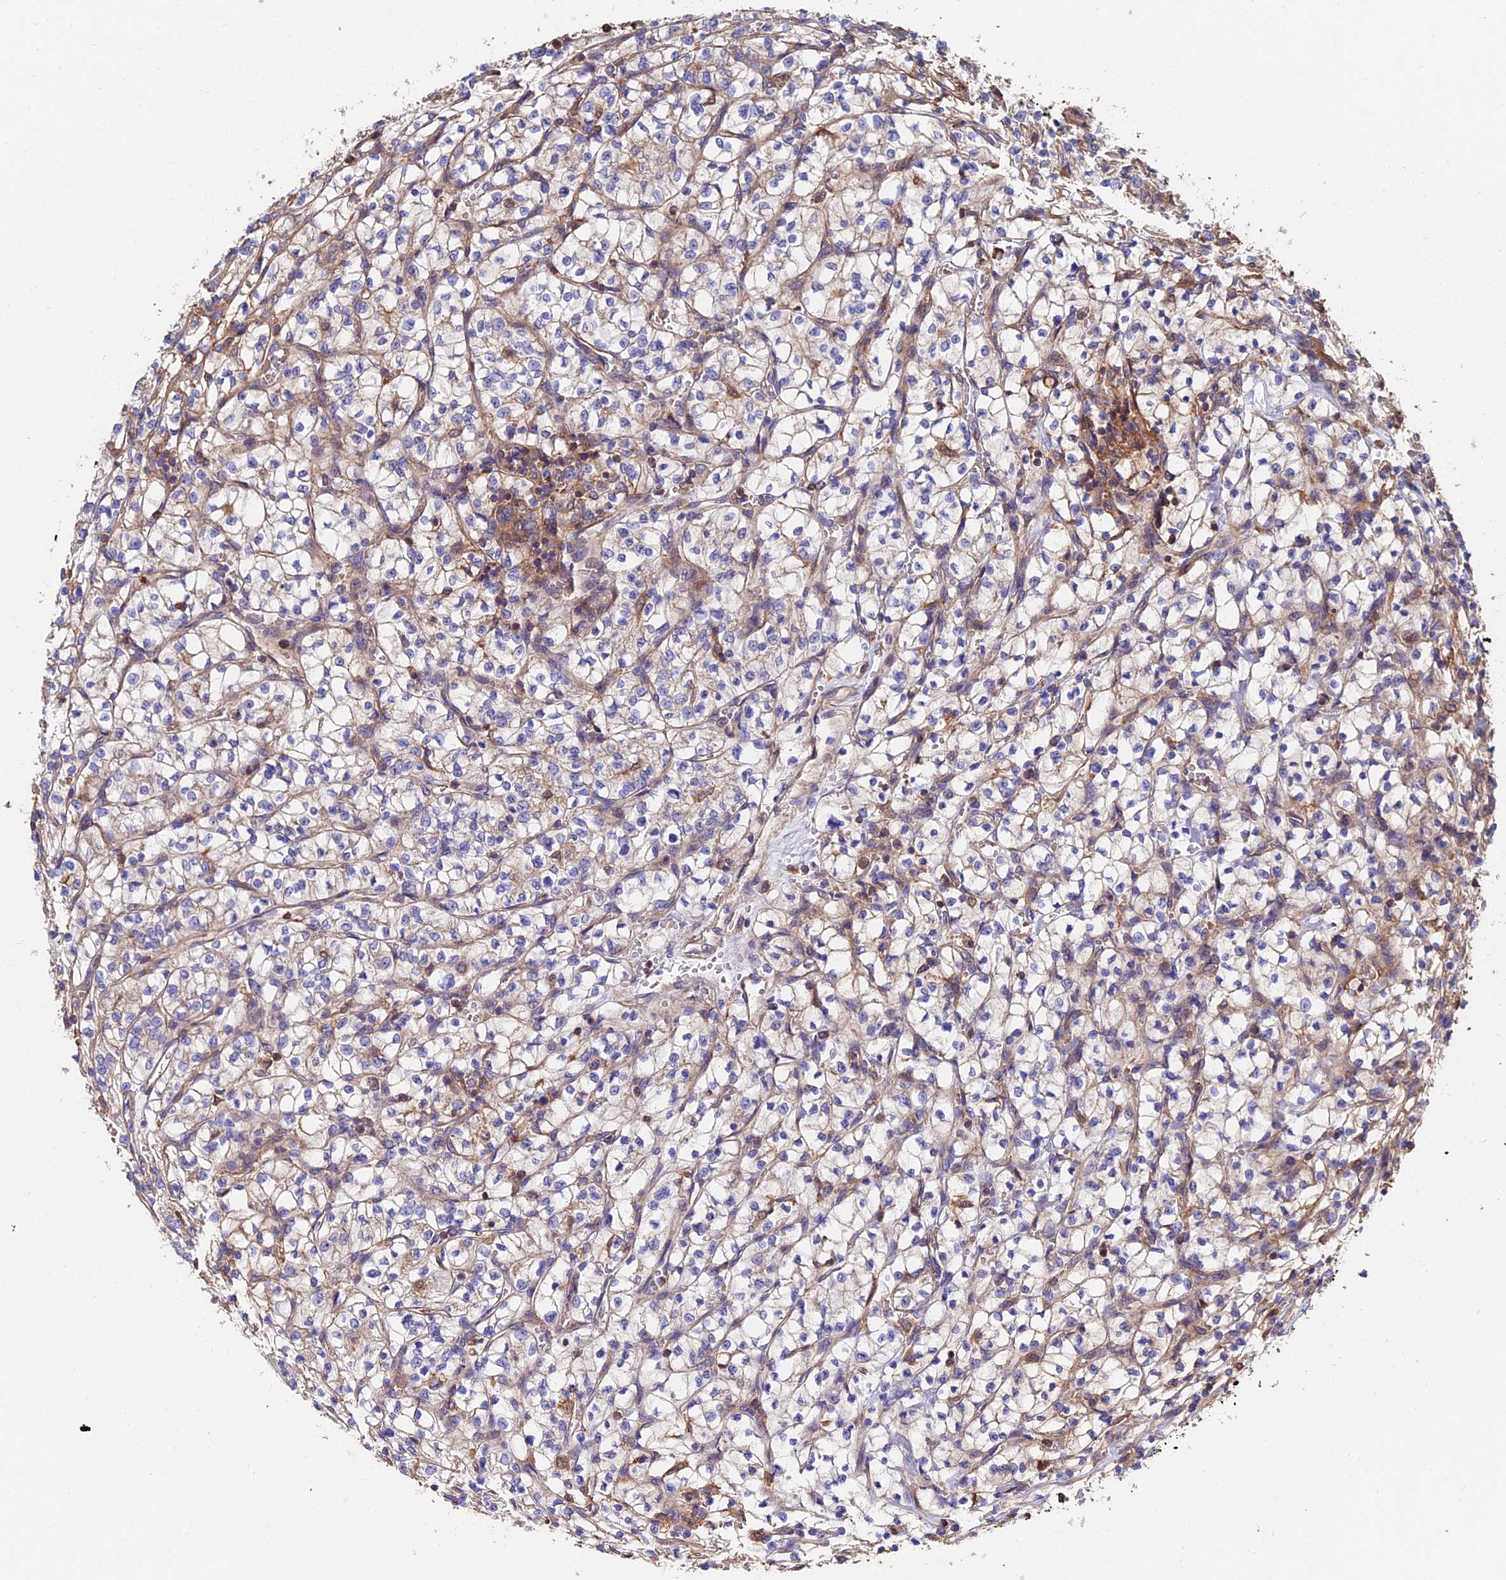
{"staining": {"intensity": "weak", "quantity": "<25%", "location": "cytoplasmic/membranous"}, "tissue": "renal cancer", "cell_type": "Tumor cells", "image_type": "cancer", "snomed": [{"axis": "morphology", "description": "Adenocarcinoma, NOS"}, {"axis": "topography", "description": "Kidney"}], "caption": "A histopathology image of human adenocarcinoma (renal) is negative for staining in tumor cells.", "gene": "EXT1", "patient": {"sex": "female", "age": 64}}